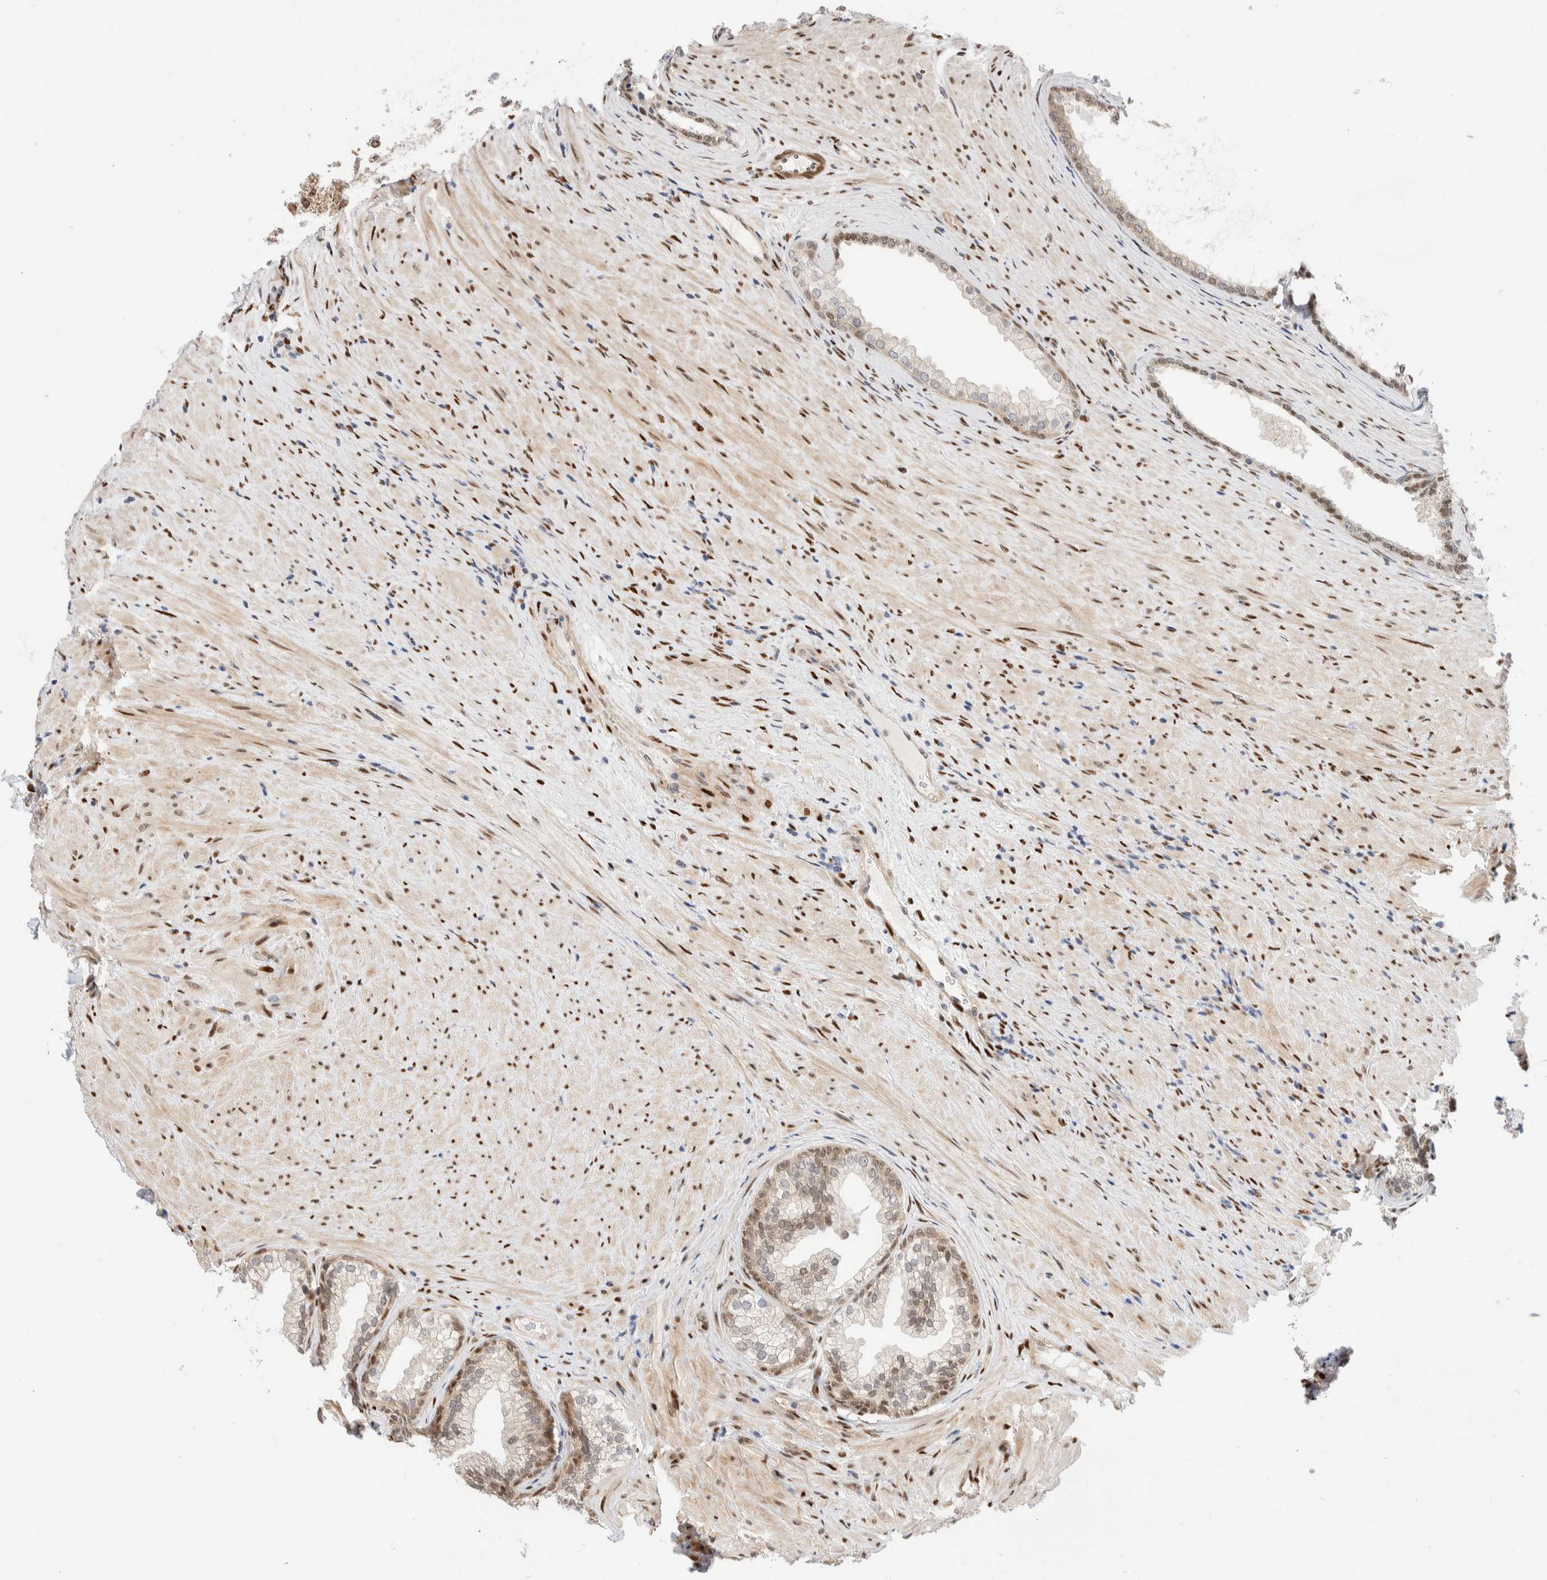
{"staining": {"intensity": "weak", "quantity": "<25%", "location": "nuclear"}, "tissue": "prostate", "cell_type": "Glandular cells", "image_type": "normal", "snomed": [{"axis": "morphology", "description": "Normal tissue, NOS"}, {"axis": "topography", "description": "Prostate"}], "caption": "Immunohistochemistry (IHC) of unremarkable human prostate displays no positivity in glandular cells. (Brightfield microscopy of DAB (3,3'-diaminobenzidine) immunohistochemistry (IHC) at high magnification).", "gene": "NSMAF", "patient": {"sex": "male", "age": 76}}